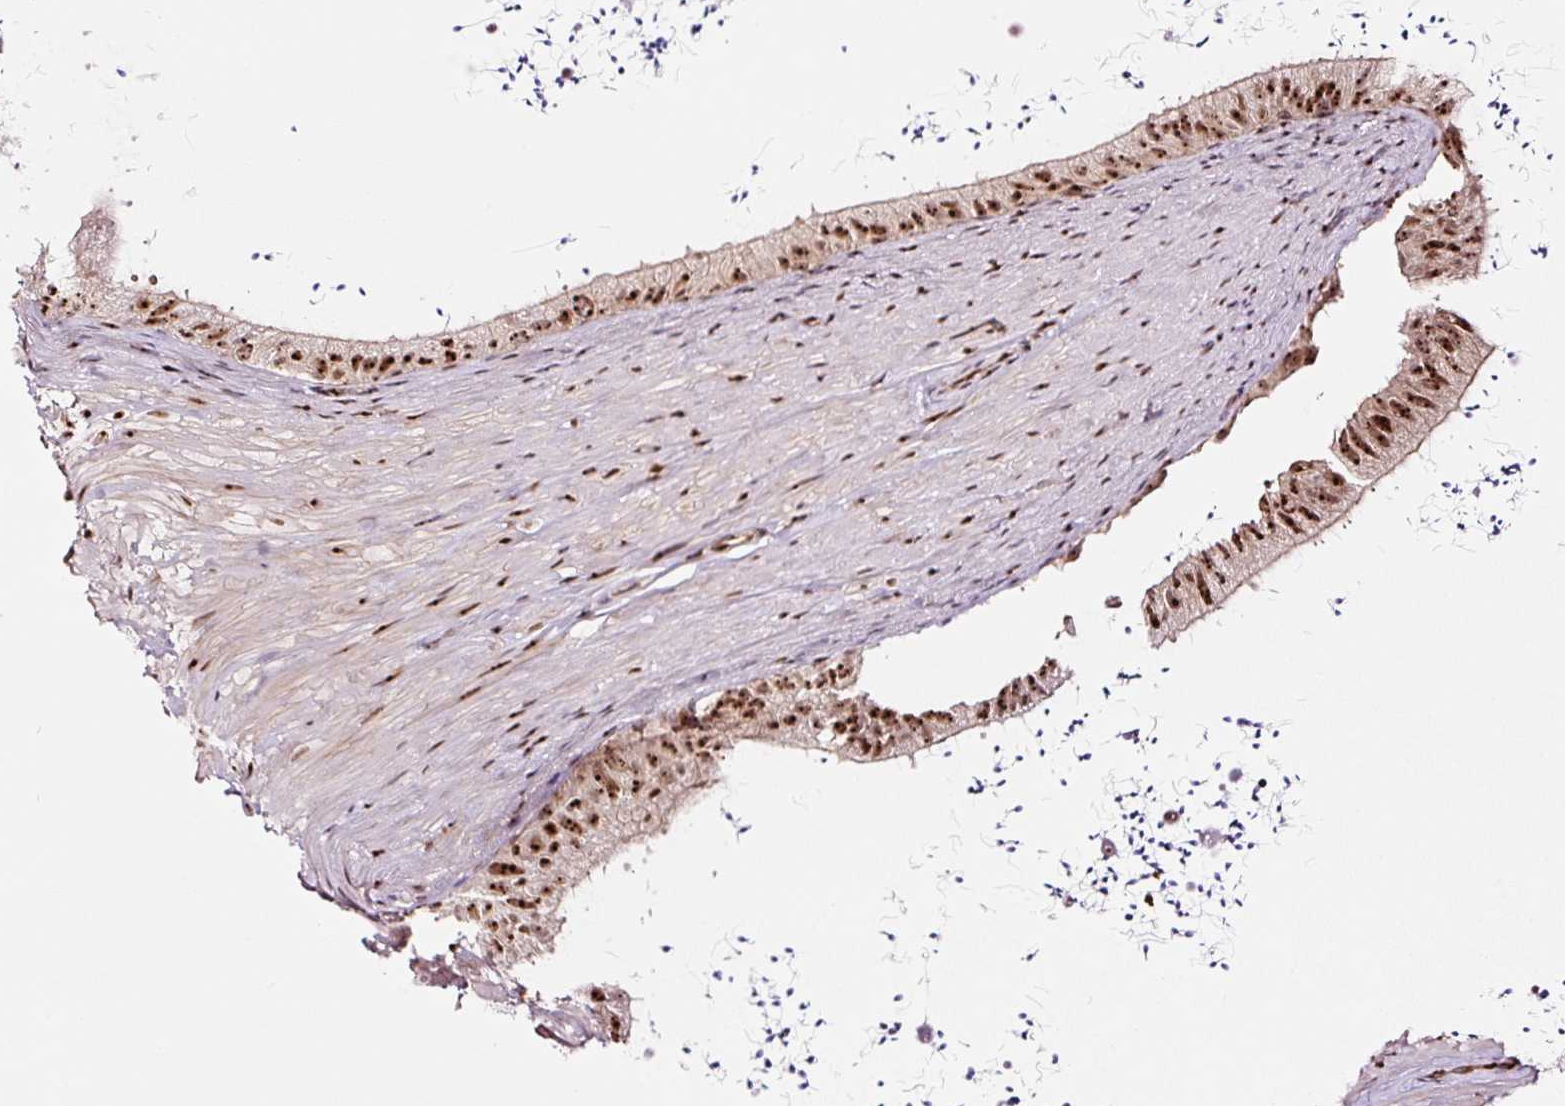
{"staining": {"intensity": "strong", "quantity": ">75%", "location": "nuclear"}, "tissue": "epididymis", "cell_type": "Glandular cells", "image_type": "normal", "snomed": [{"axis": "morphology", "description": "Normal tissue, NOS"}, {"axis": "topography", "description": "Epididymis"}, {"axis": "topography", "description": "Peripheral nerve tissue"}], "caption": "IHC of benign human epididymis displays high levels of strong nuclear positivity in about >75% of glandular cells.", "gene": "GNL3", "patient": {"sex": "male", "age": 32}}